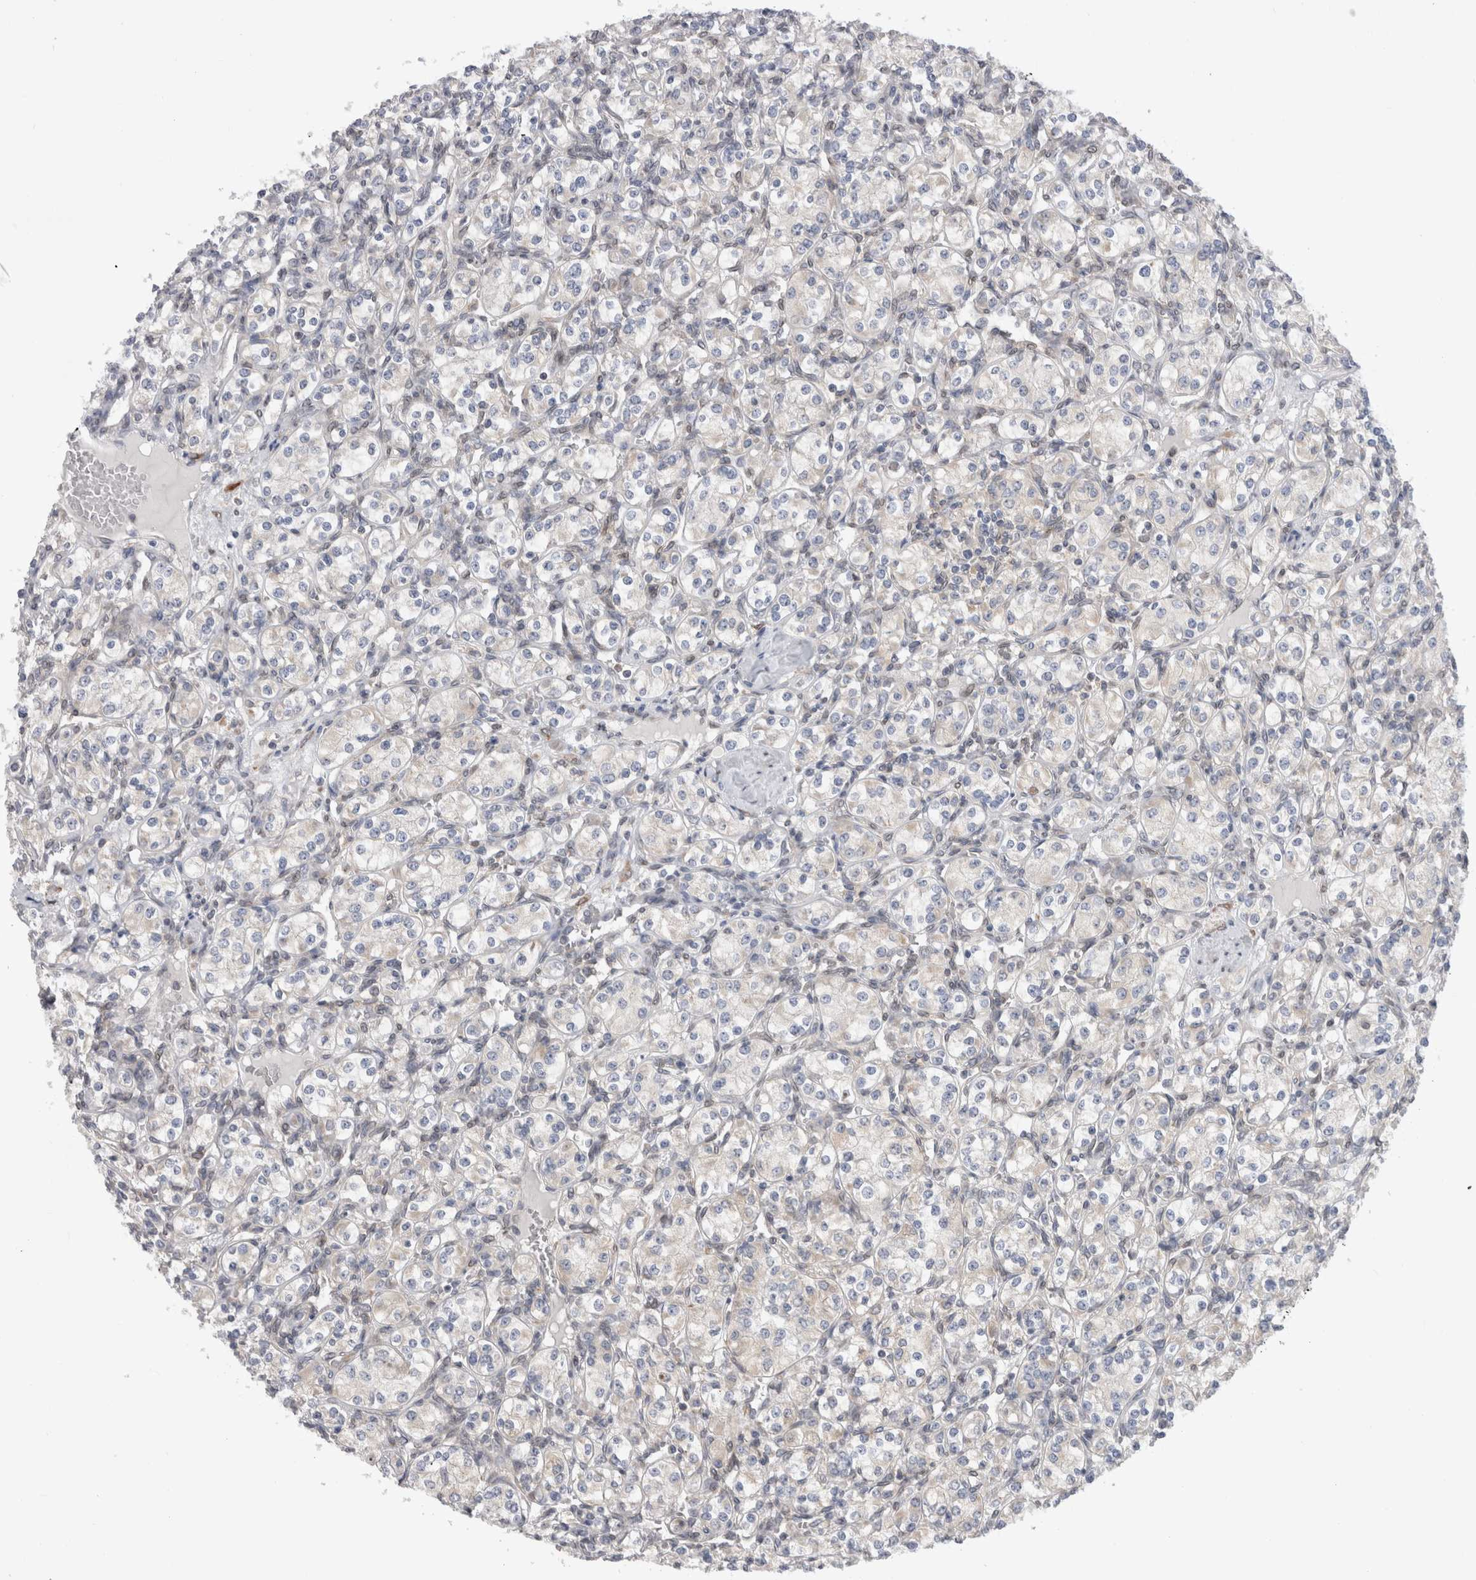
{"staining": {"intensity": "negative", "quantity": "none", "location": "none"}, "tissue": "renal cancer", "cell_type": "Tumor cells", "image_type": "cancer", "snomed": [{"axis": "morphology", "description": "Adenocarcinoma, NOS"}, {"axis": "topography", "description": "Kidney"}], "caption": "Adenocarcinoma (renal) was stained to show a protein in brown. There is no significant expression in tumor cells.", "gene": "VCPIP1", "patient": {"sex": "male", "age": 77}}